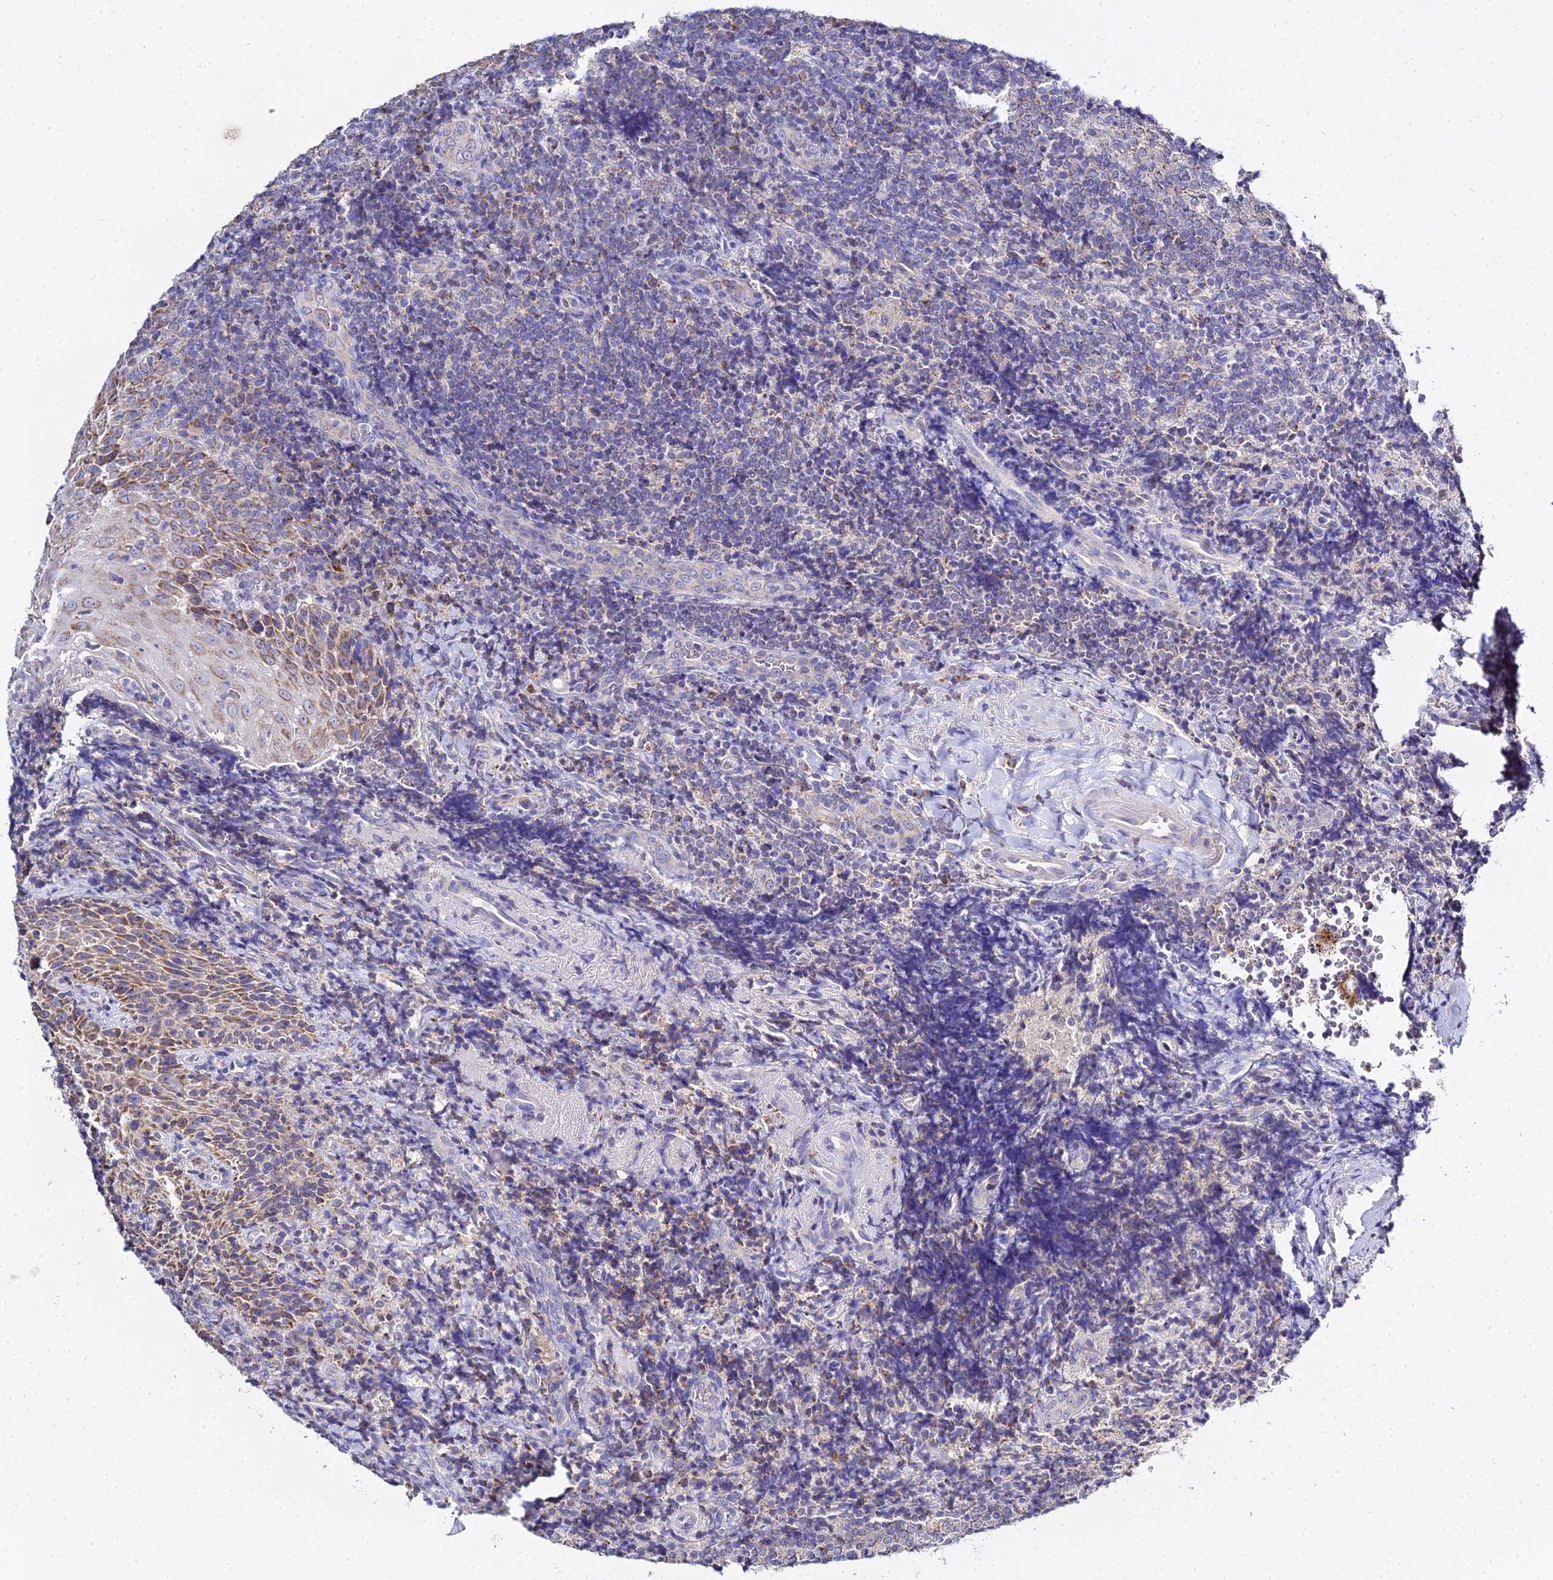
{"staining": {"intensity": "weak", "quantity": "<25%", "location": "cytoplasmic/membranous"}, "tissue": "tonsil", "cell_type": "Germinal center cells", "image_type": "normal", "snomed": [{"axis": "morphology", "description": "Normal tissue, NOS"}, {"axis": "topography", "description": "Tonsil"}], "caption": "Immunohistochemical staining of benign human tonsil exhibits no significant expression in germinal center cells. (DAB IHC visualized using brightfield microscopy, high magnification).", "gene": "TYW5", "patient": {"sex": "male", "age": 37}}